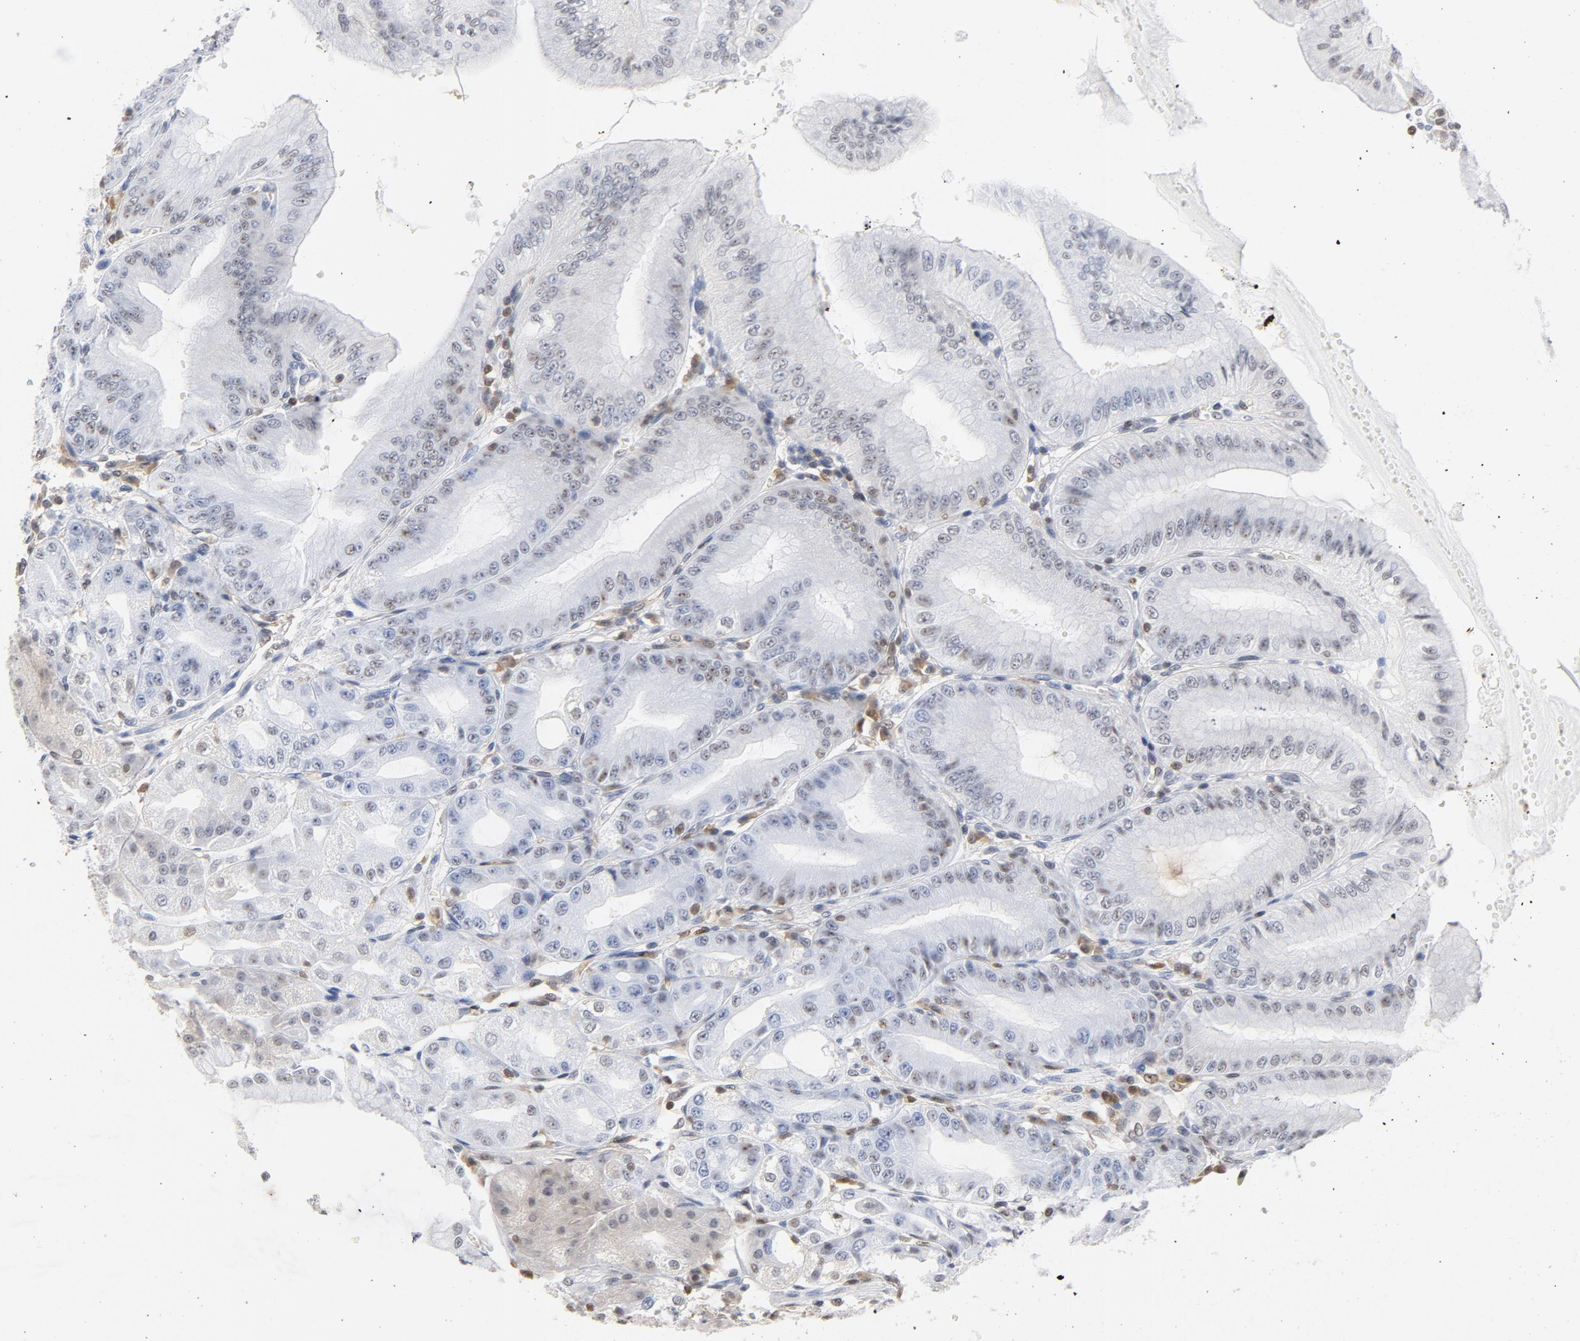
{"staining": {"intensity": "weak", "quantity": "<25%", "location": "nuclear"}, "tissue": "stomach", "cell_type": "Glandular cells", "image_type": "normal", "snomed": [{"axis": "morphology", "description": "Normal tissue, NOS"}, {"axis": "topography", "description": "Stomach, lower"}], "caption": "An immunohistochemistry (IHC) micrograph of benign stomach is shown. There is no staining in glandular cells of stomach. (DAB immunohistochemistry, high magnification).", "gene": "CDKN1B", "patient": {"sex": "male", "age": 71}}